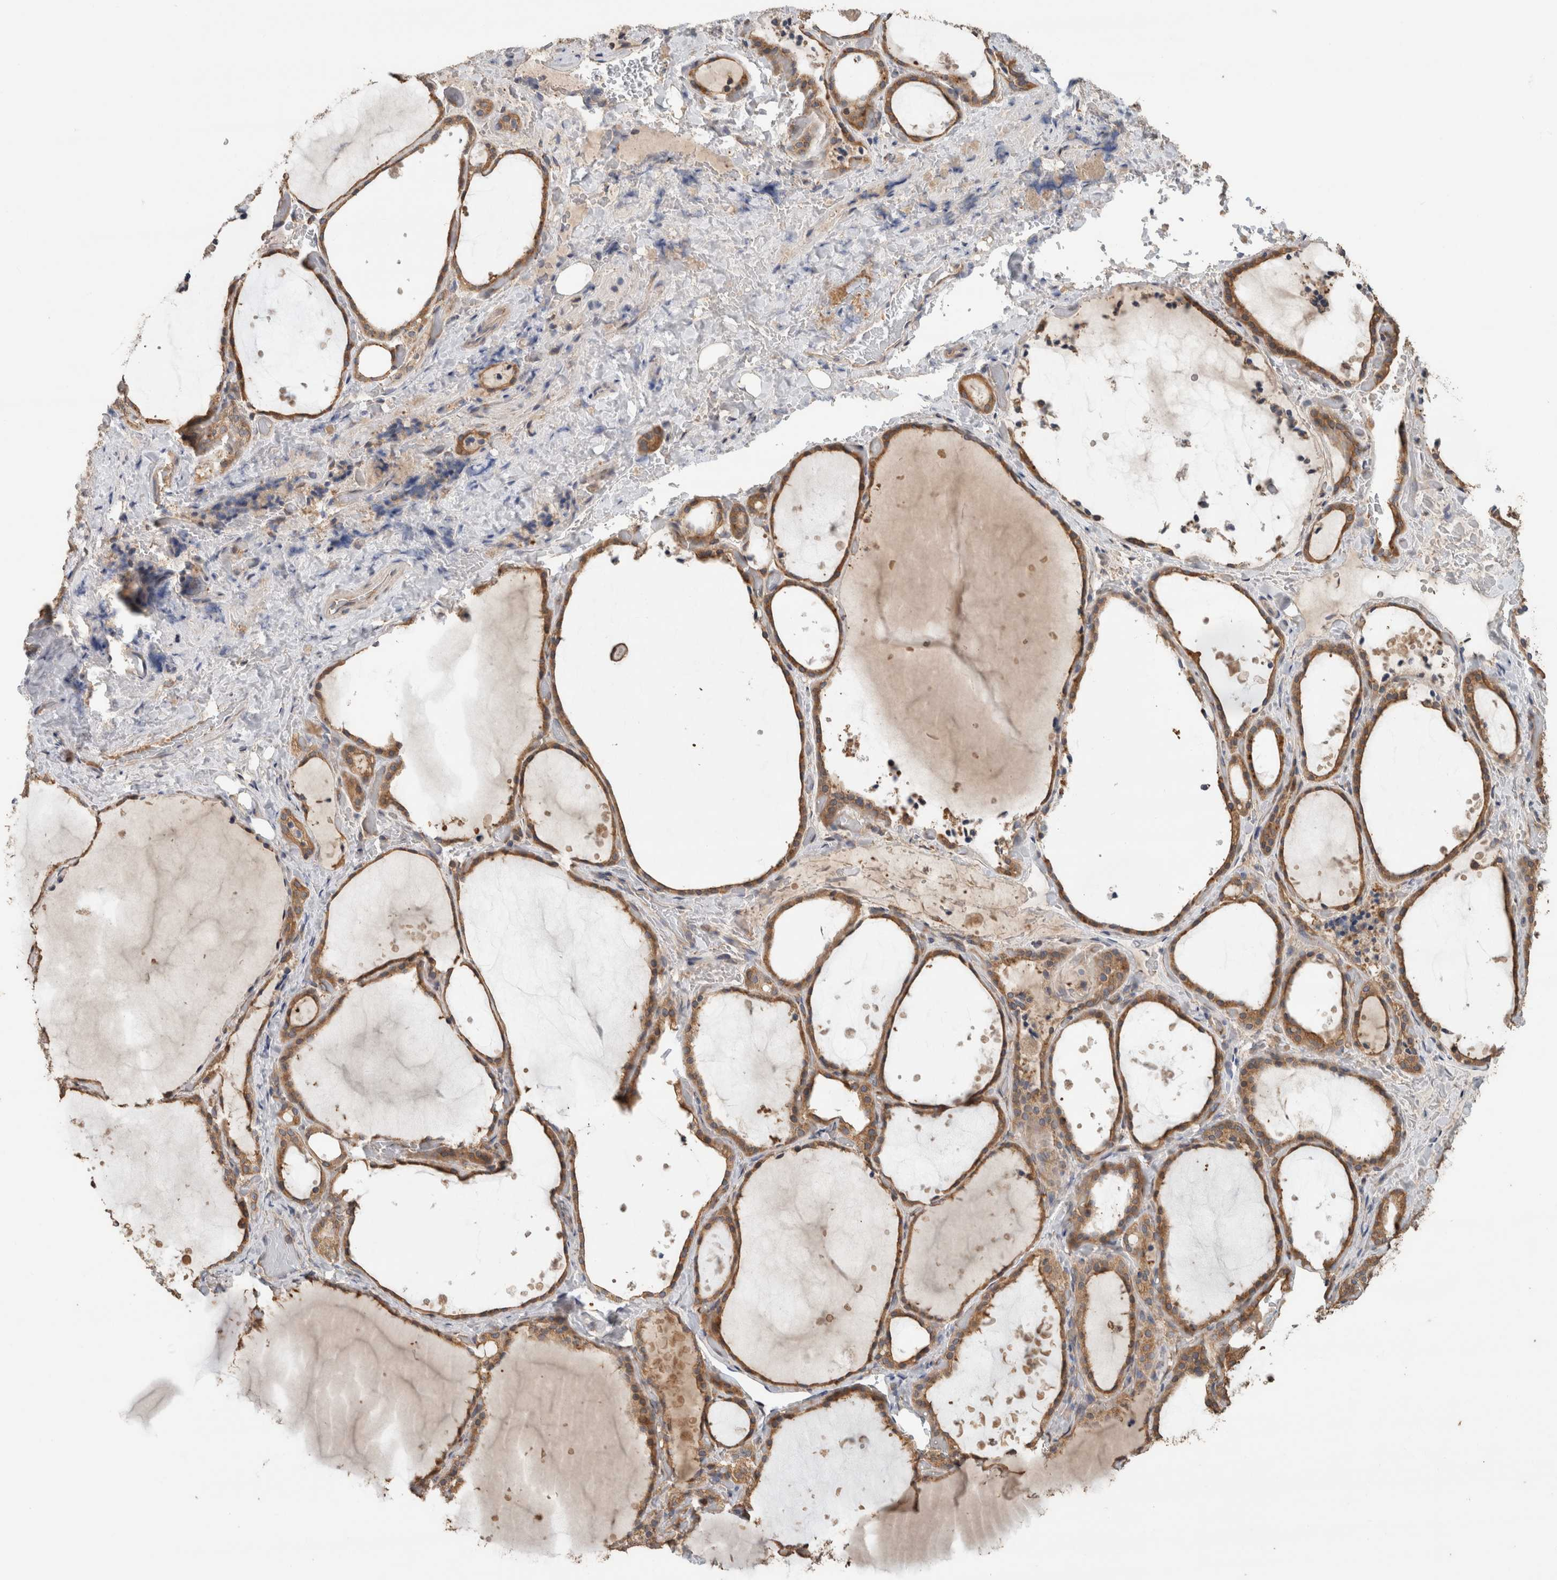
{"staining": {"intensity": "moderate", "quantity": ">75%", "location": "cytoplasmic/membranous"}, "tissue": "thyroid gland", "cell_type": "Glandular cells", "image_type": "normal", "snomed": [{"axis": "morphology", "description": "Normal tissue, NOS"}, {"axis": "topography", "description": "Thyroid gland"}], "caption": "Immunohistochemistry (IHC) of unremarkable thyroid gland reveals medium levels of moderate cytoplasmic/membranous expression in about >75% of glandular cells. (Brightfield microscopy of DAB IHC at high magnification).", "gene": "EIF4G3", "patient": {"sex": "female", "age": 44}}